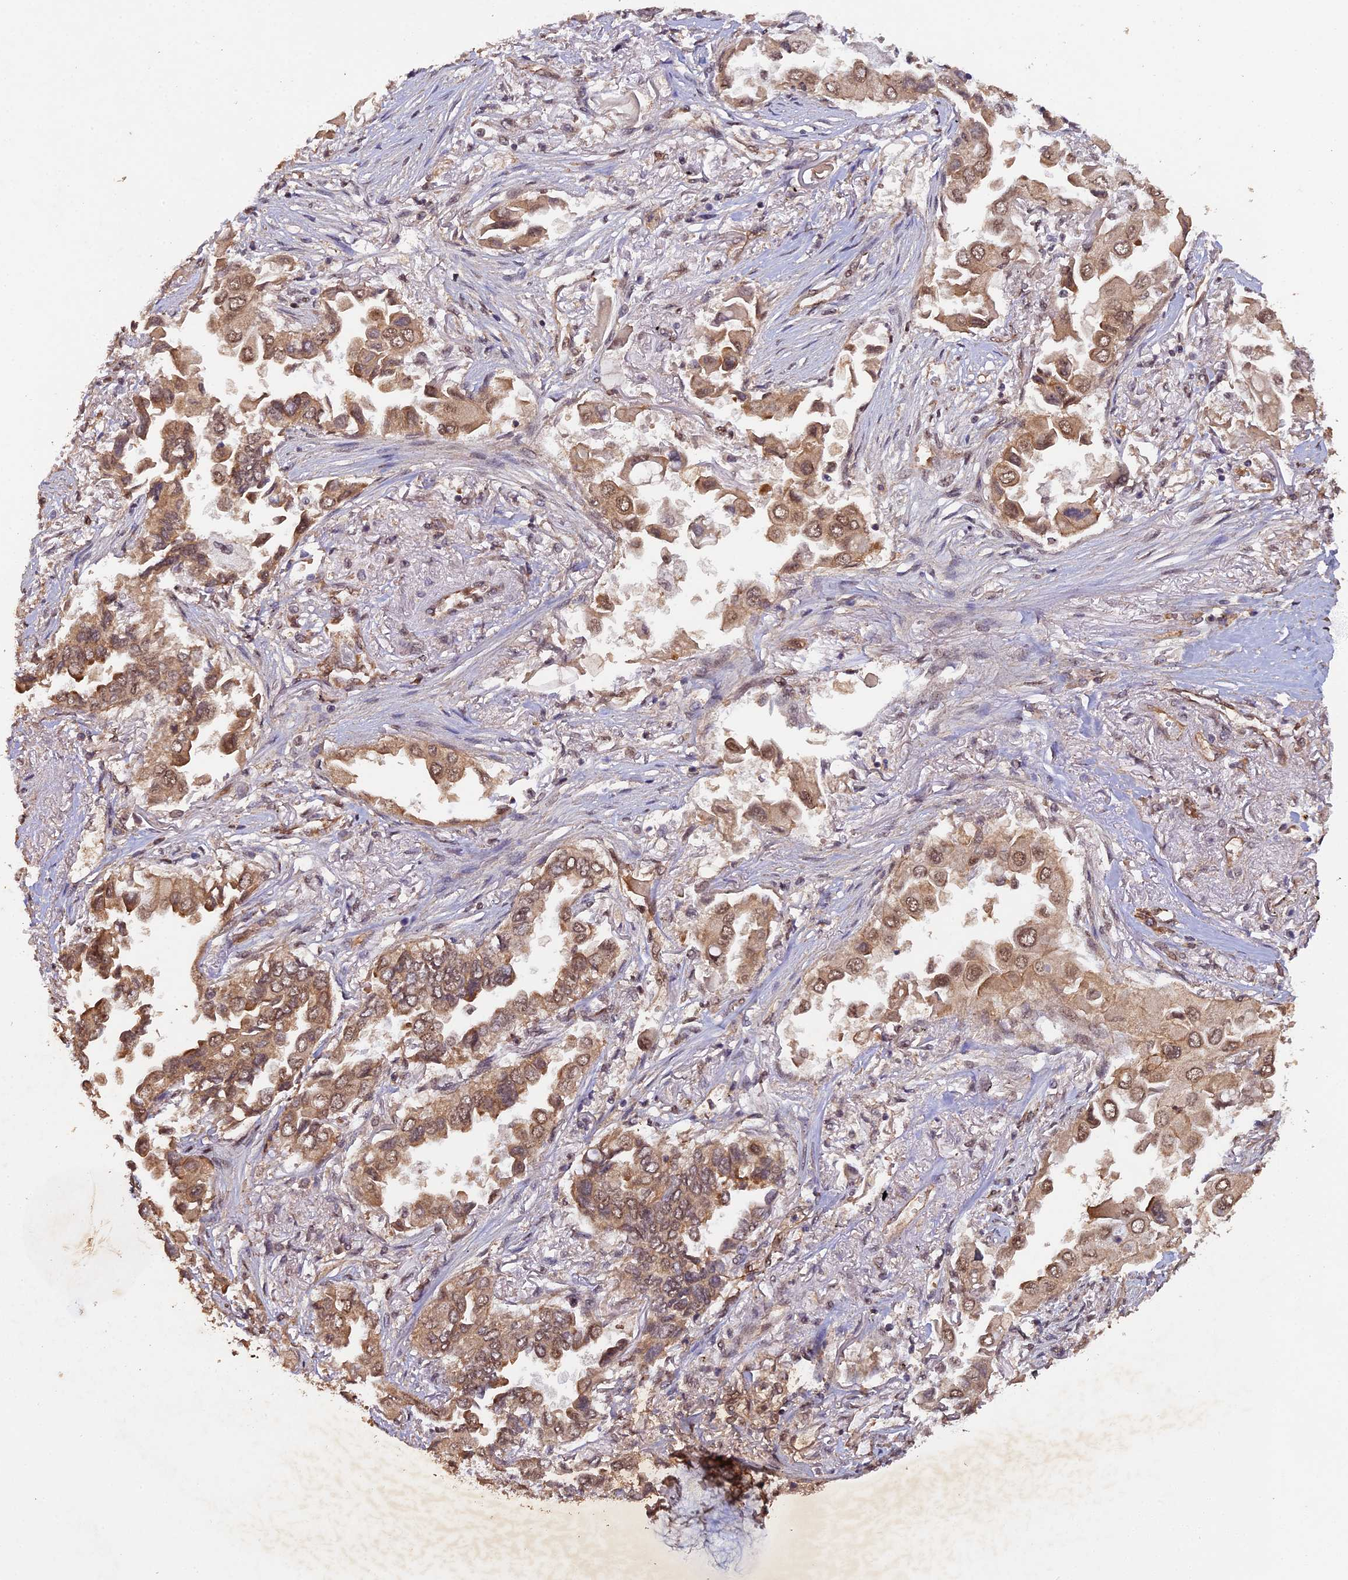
{"staining": {"intensity": "moderate", "quantity": ">75%", "location": "cytoplasmic/membranous,nuclear"}, "tissue": "lung cancer", "cell_type": "Tumor cells", "image_type": "cancer", "snomed": [{"axis": "morphology", "description": "Adenocarcinoma, NOS"}, {"axis": "topography", "description": "Lung"}], "caption": "A histopathology image of adenocarcinoma (lung) stained for a protein demonstrates moderate cytoplasmic/membranous and nuclear brown staining in tumor cells.", "gene": "RALGAPA2", "patient": {"sex": "female", "age": 76}}